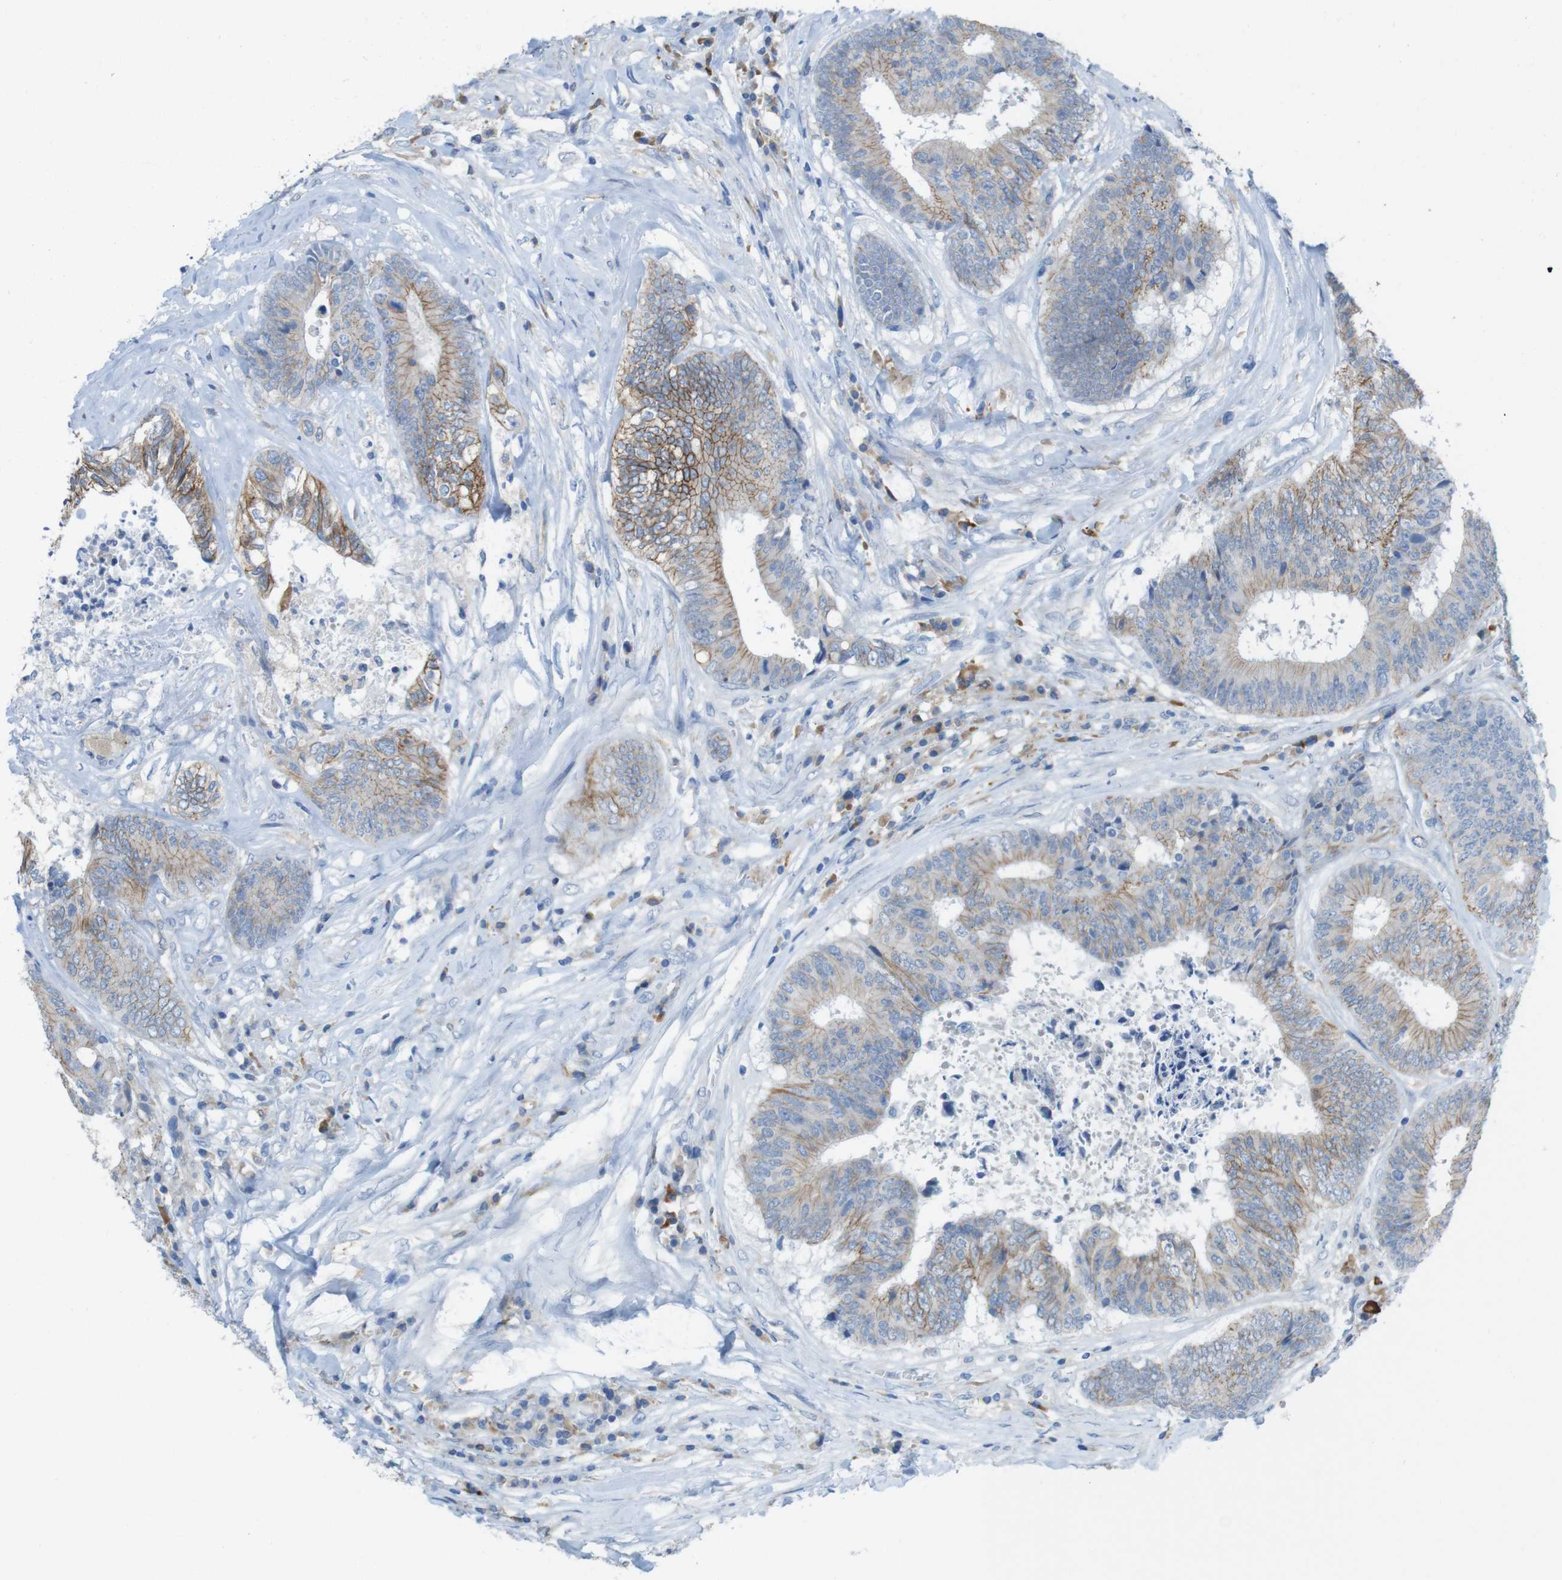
{"staining": {"intensity": "moderate", "quantity": "25%-75%", "location": "cytoplasmic/membranous"}, "tissue": "colorectal cancer", "cell_type": "Tumor cells", "image_type": "cancer", "snomed": [{"axis": "morphology", "description": "Adenocarcinoma, NOS"}, {"axis": "topography", "description": "Rectum"}], "caption": "IHC (DAB (3,3'-diaminobenzidine)) staining of human adenocarcinoma (colorectal) reveals moderate cytoplasmic/membranous protein staining in about 25%-75% of tumor cells.", "gene": "CLMN", "patient": {"sex": "male", "age": 72}}